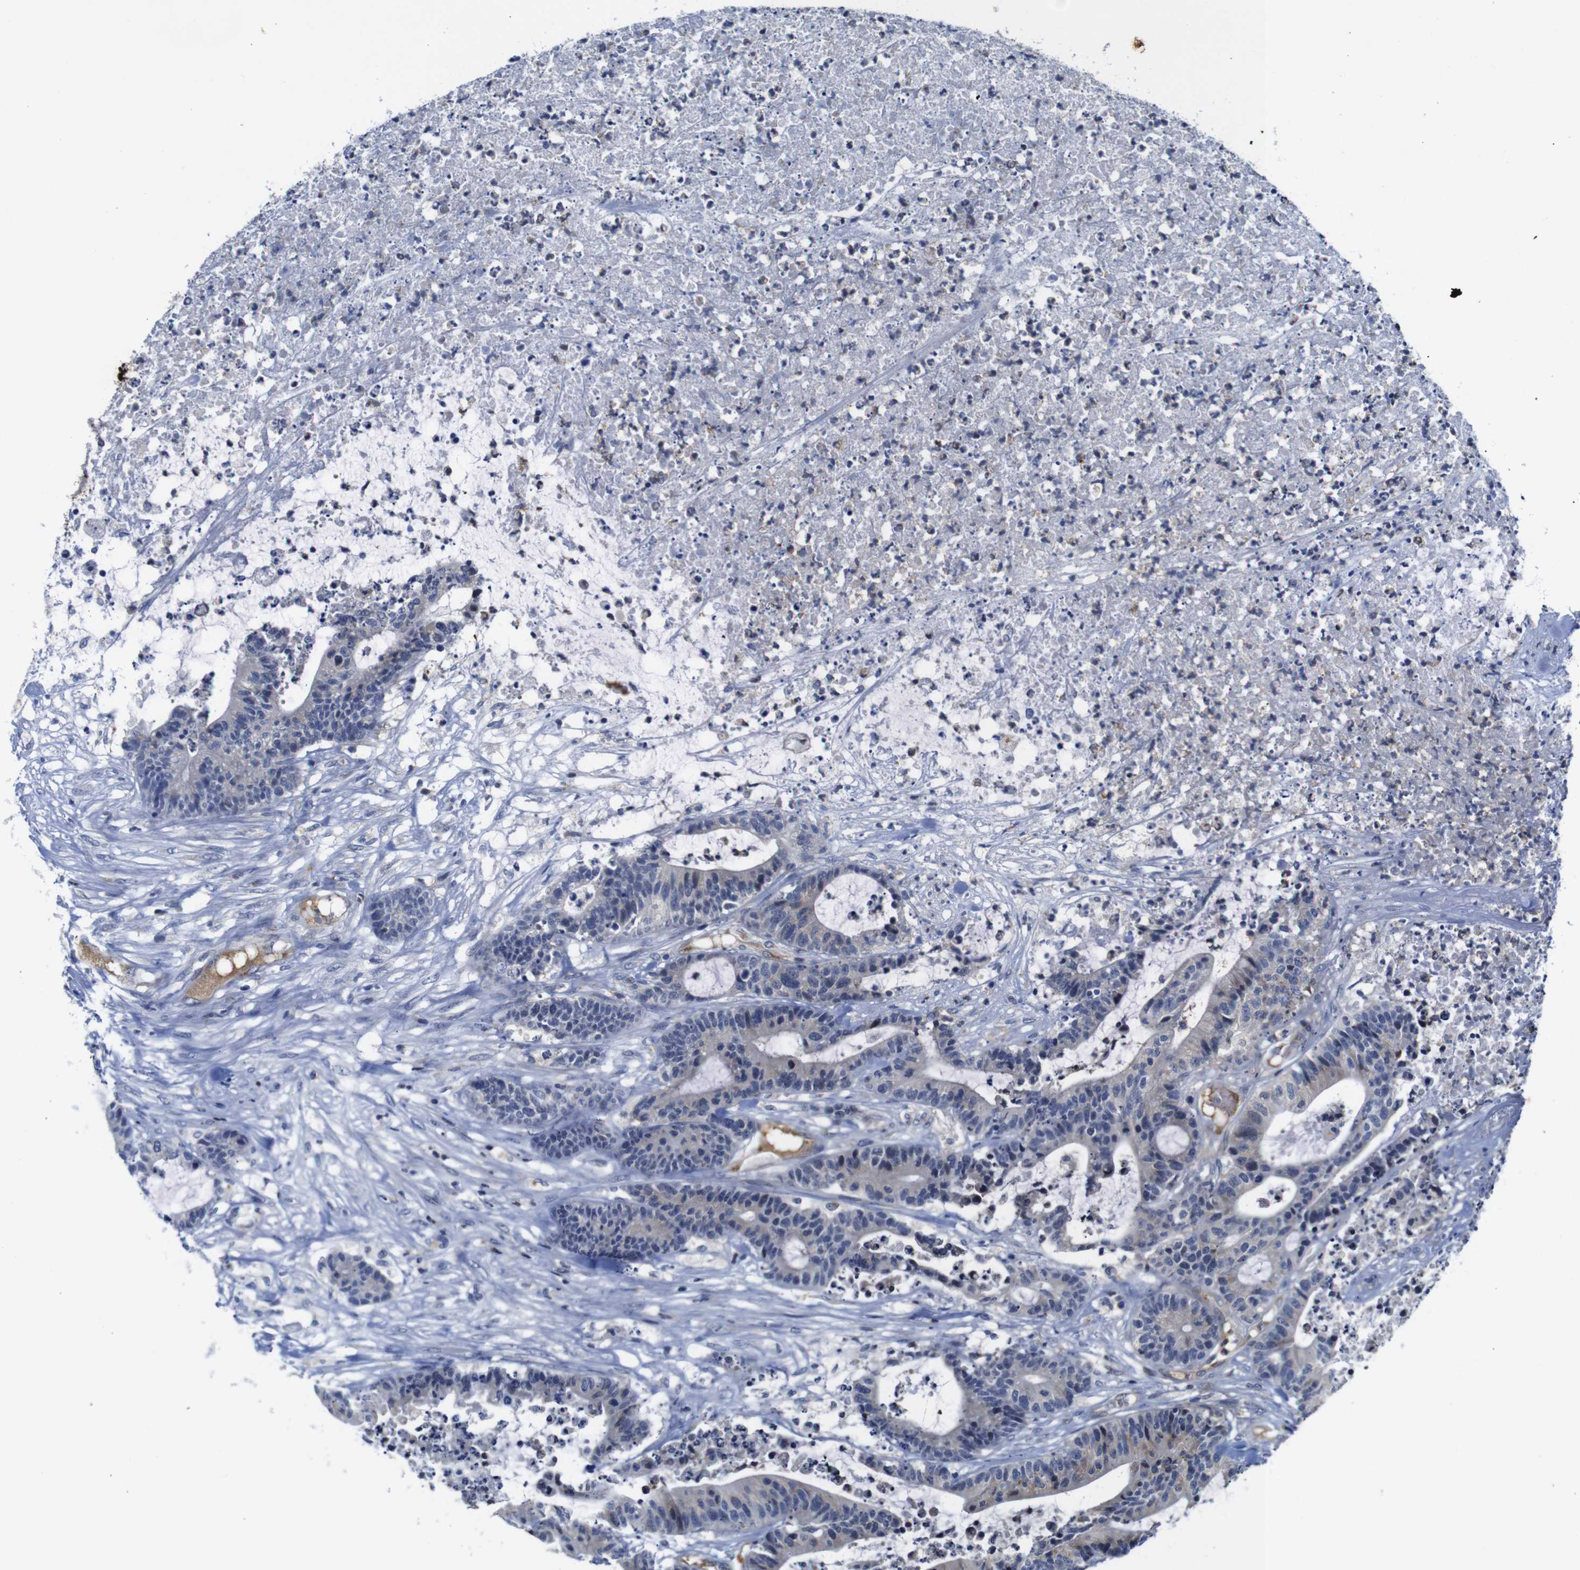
{"staining": {"intensity": "weak", "quantity": "<25%", "location": "cytoplasmic/membranous"}, "tissue": "colorectal cancer", "cell_type": "Tumor cells", "image_type": "cancer", "snomed": [{"axis": "morphology", "description": "Adenocarcinoma, NOS"}, {"axis": "topography", "description": "Colon"}], "caption": "Tumor cells are negative for protein expression in human colorectal cancer.", "gene": "FURIN", "patient": {"sex": "female", "age": 84}}